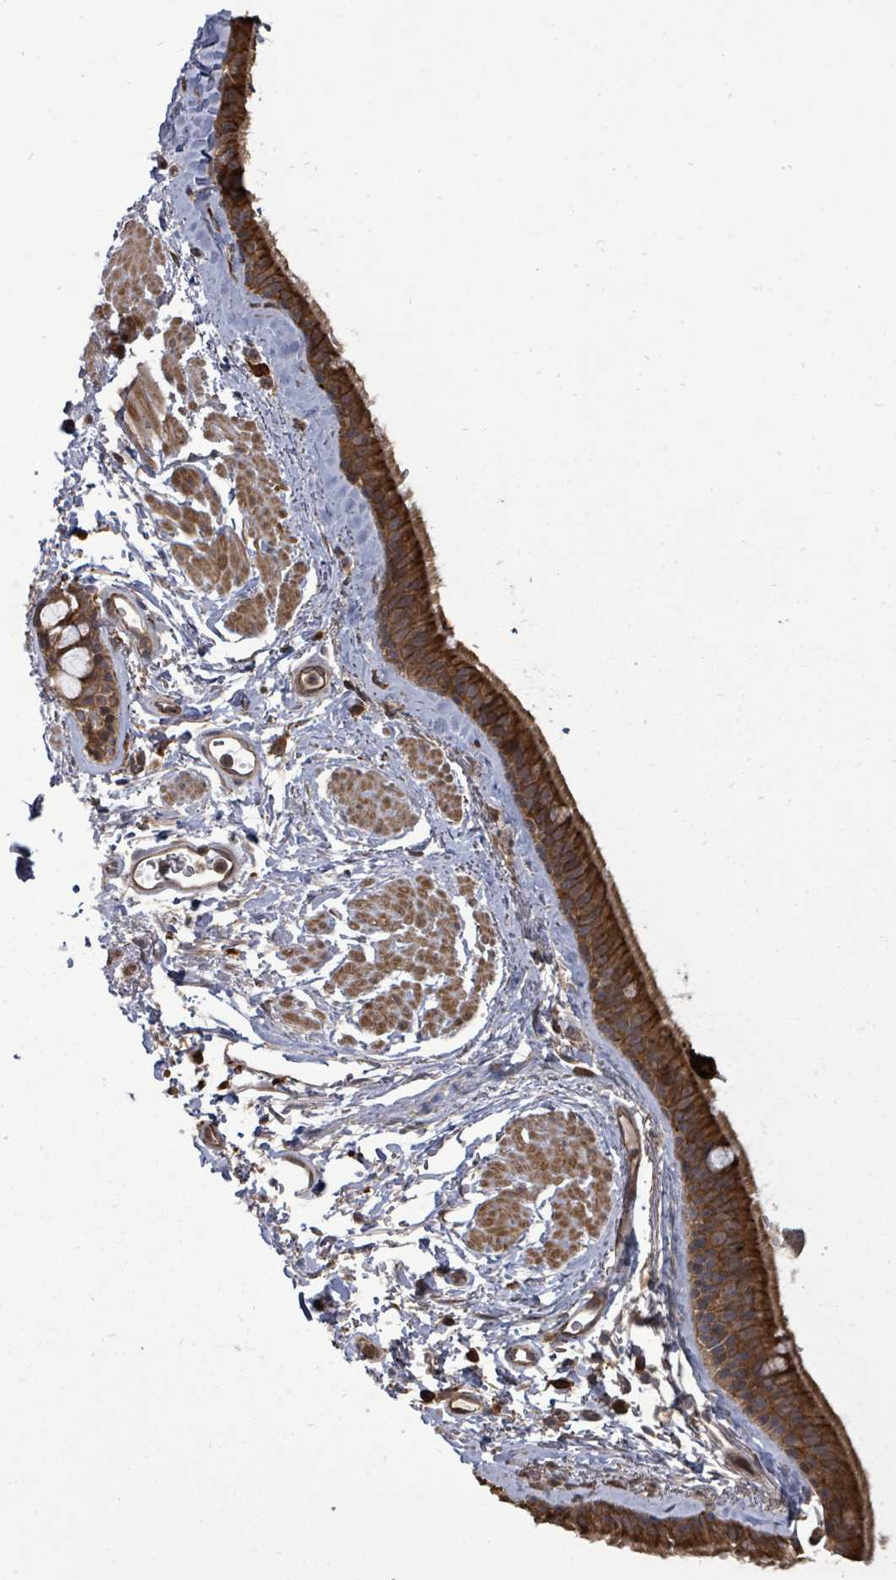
{"staining": {"intensity": "strong", "quantity": ">75%", "location": "cytoplasmic/membranous"}, "tissue": "bronchus", "cell_type": "Respiratory epithelial cells", "image_type": "normal", "snomed": [{"axis": "morphology", "description": "Normal tissue, NOS"}, {"axis": "topography", "description": "Lymph node"}, {"axis": "topography", "description": "Cartilage tissue"}, {"axis": "topography", "description": "Bronchus"}], "caption": "About >75% of respiratory epithelial cells in normal bronchus show strong cytoplasmic/membranous protein positivity as visualized by brown immunohistochemical staining.", "gene": "EIF3CL", "patient": {"sex": "female", "age": 70}}